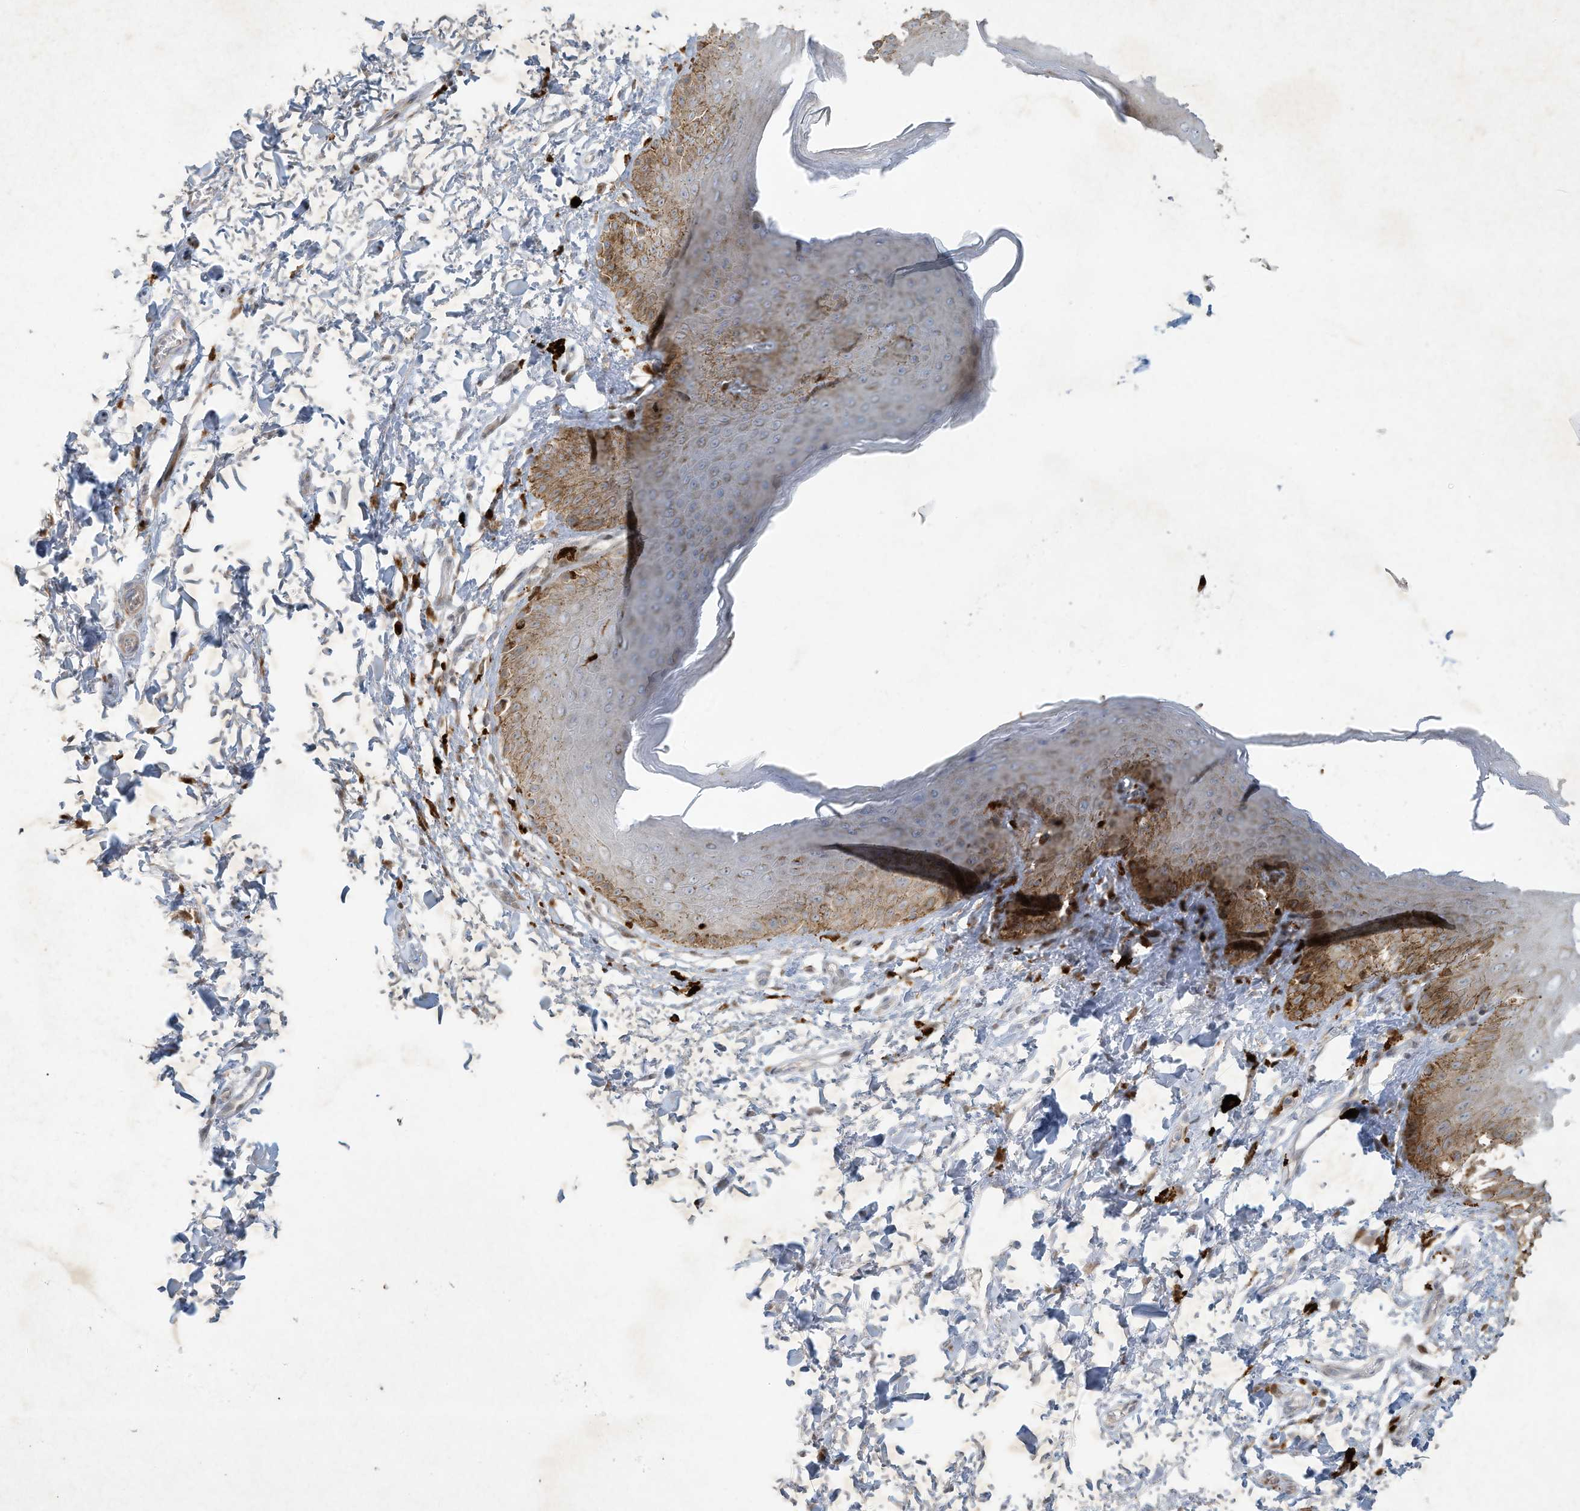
{"staining": {"intensity": "moderate", "quantity": "25%-75%", "location": "cytoplasmic/membranous"}, "tissue": "skin", "cell_type": "Epidermal cells", "image_type": "normal", "snomed": [{"axis": "morphology", "description": "Normal tissue, NOS"}, {"axis": "topography", "description": "Anal"}], "caption": "This histopathology image demonstrates immunohistochemistry staining of benign human skin, with medium moderate cytoplasmic/membranous expression in about 25%-75% of epidermal cells.", "gene": "TUBE1", "patient": {"sex": "male", "age": 44}}